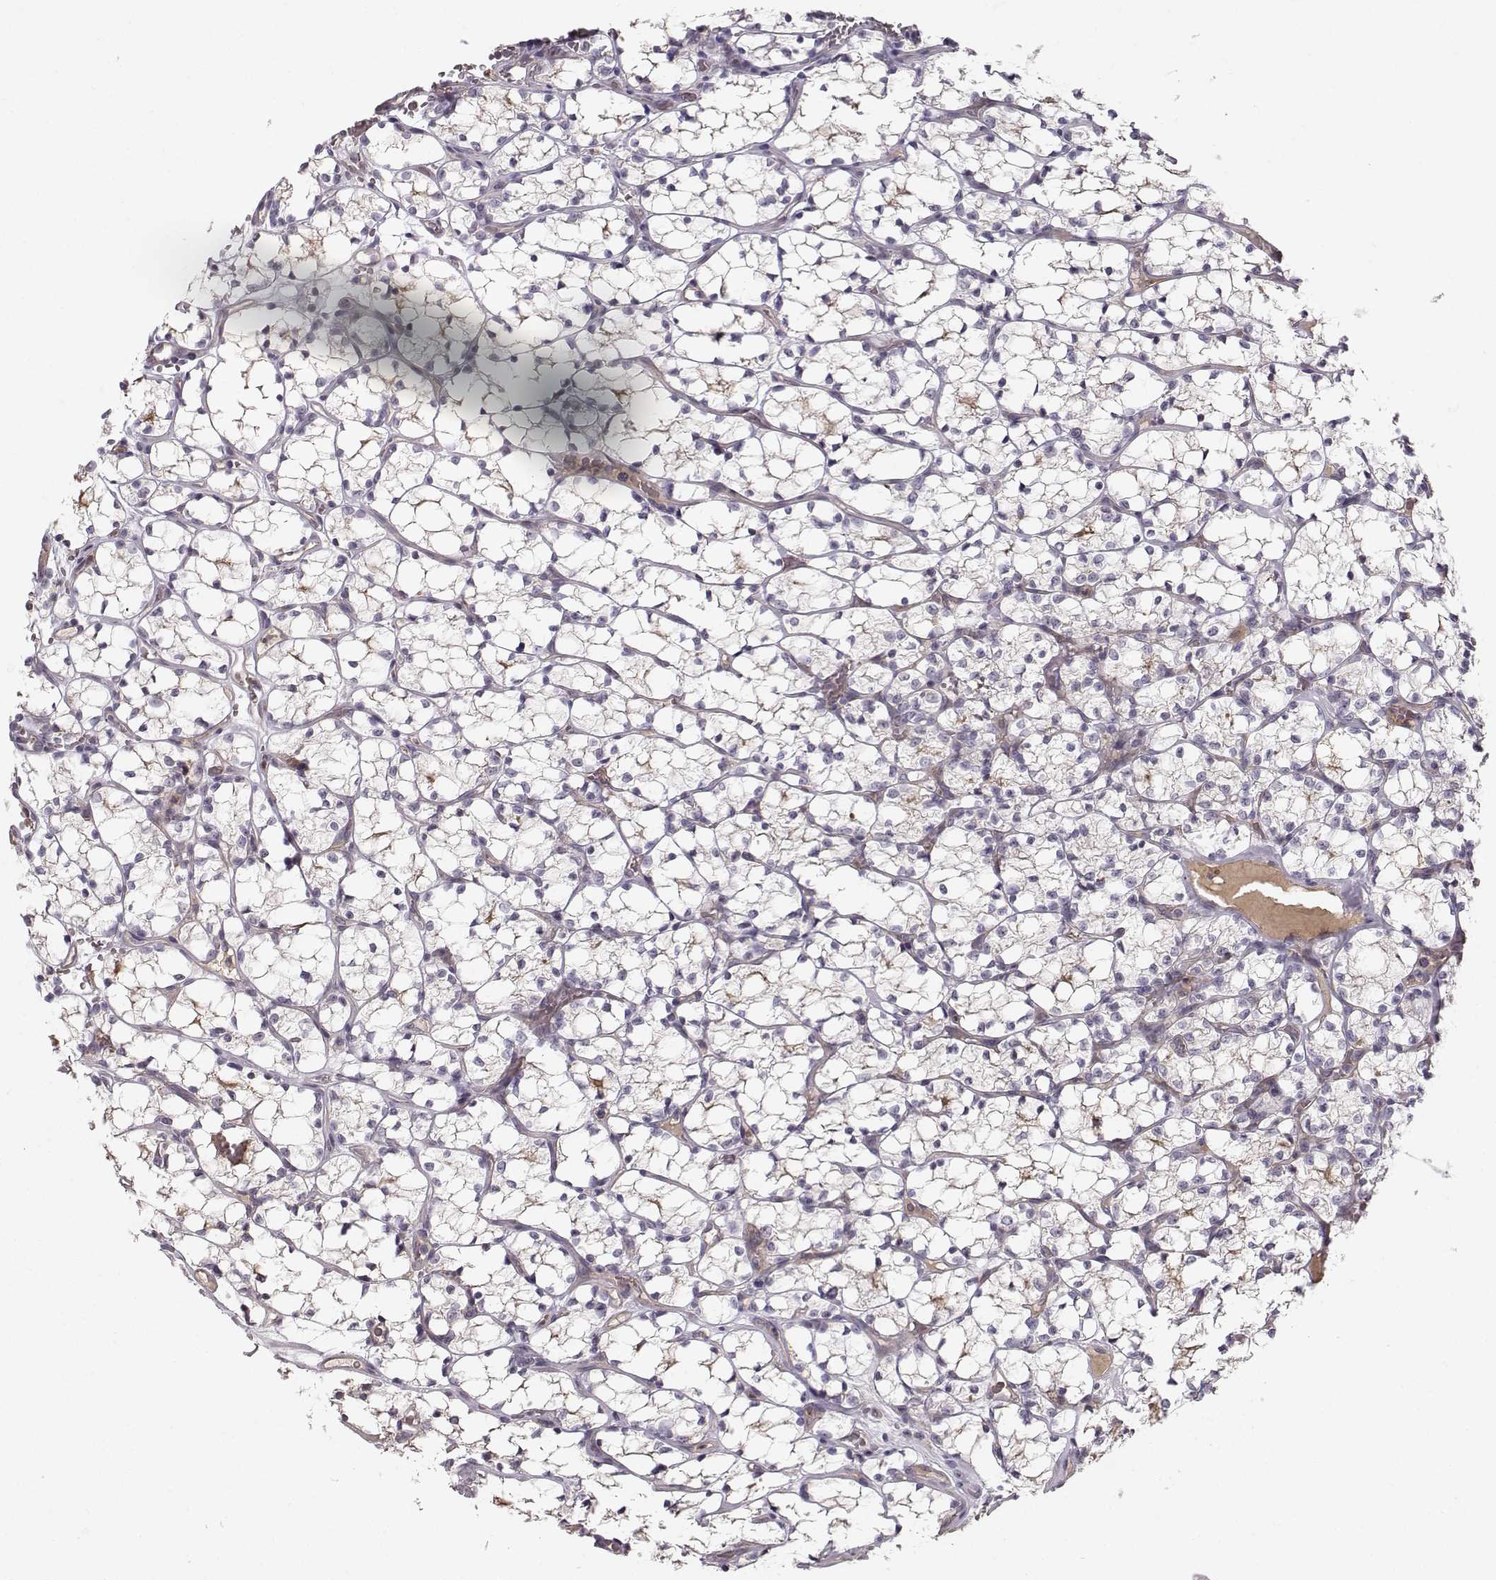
{"staining": {"intensity": "negative", "quantity": "none", "location": "none"}, "tissue": "renal cancer", "cell_type": "Tumor cells", "image_type": "cancer", "snomed": [{"axis": "morphology", "description": "Adenocarcinoma, NOS"}, {"axis": "topography", "description": "Kidney"}], "caption": "Immunohistochemical staining of human renal adenocarcinoma displays no significant positivity in tumor cells. (DAB IHC, high magnification).", "gene": "OPRD1", "patient": {"sex": "female", "age": 69}}